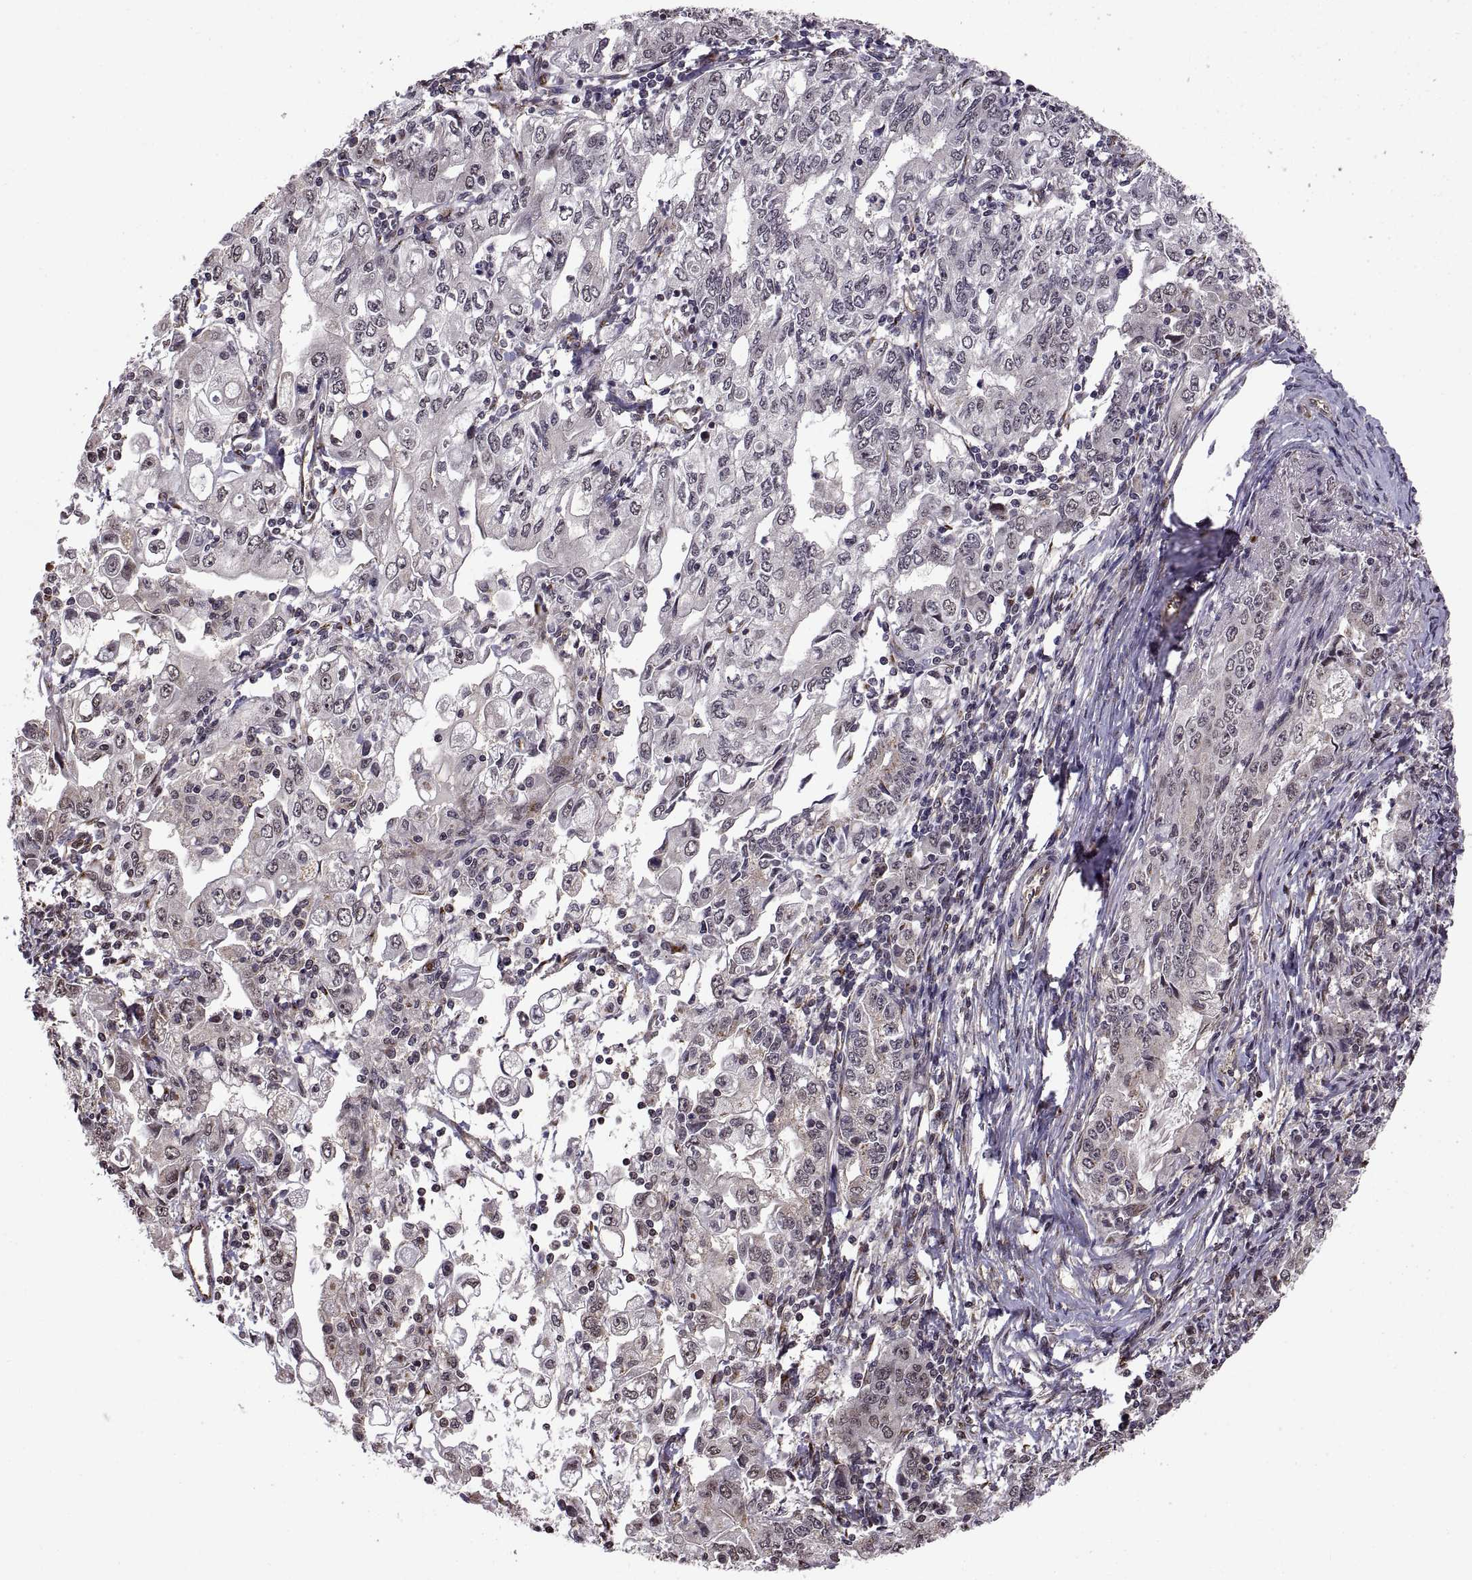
{"staining": {"intensity": "negative", "quantity": "none", "location": "none"}, "tissue": "stomach cancer", "cell_type": "Tumor cells", "image_type": "cancer", "snomed": [{"axis": "morphology", "description": "Adenocarcinoma, NOS"}, {"axis": "topography", "description": "Stomach, lower"}], "caption": "The immunohistochemistry (IHC) histopathology image has no significant positivity in tumor cells of stomach adenocarcinoma tissue.", "gene": "ARRB1", "patient": {"sex": "female", "age": 72}}